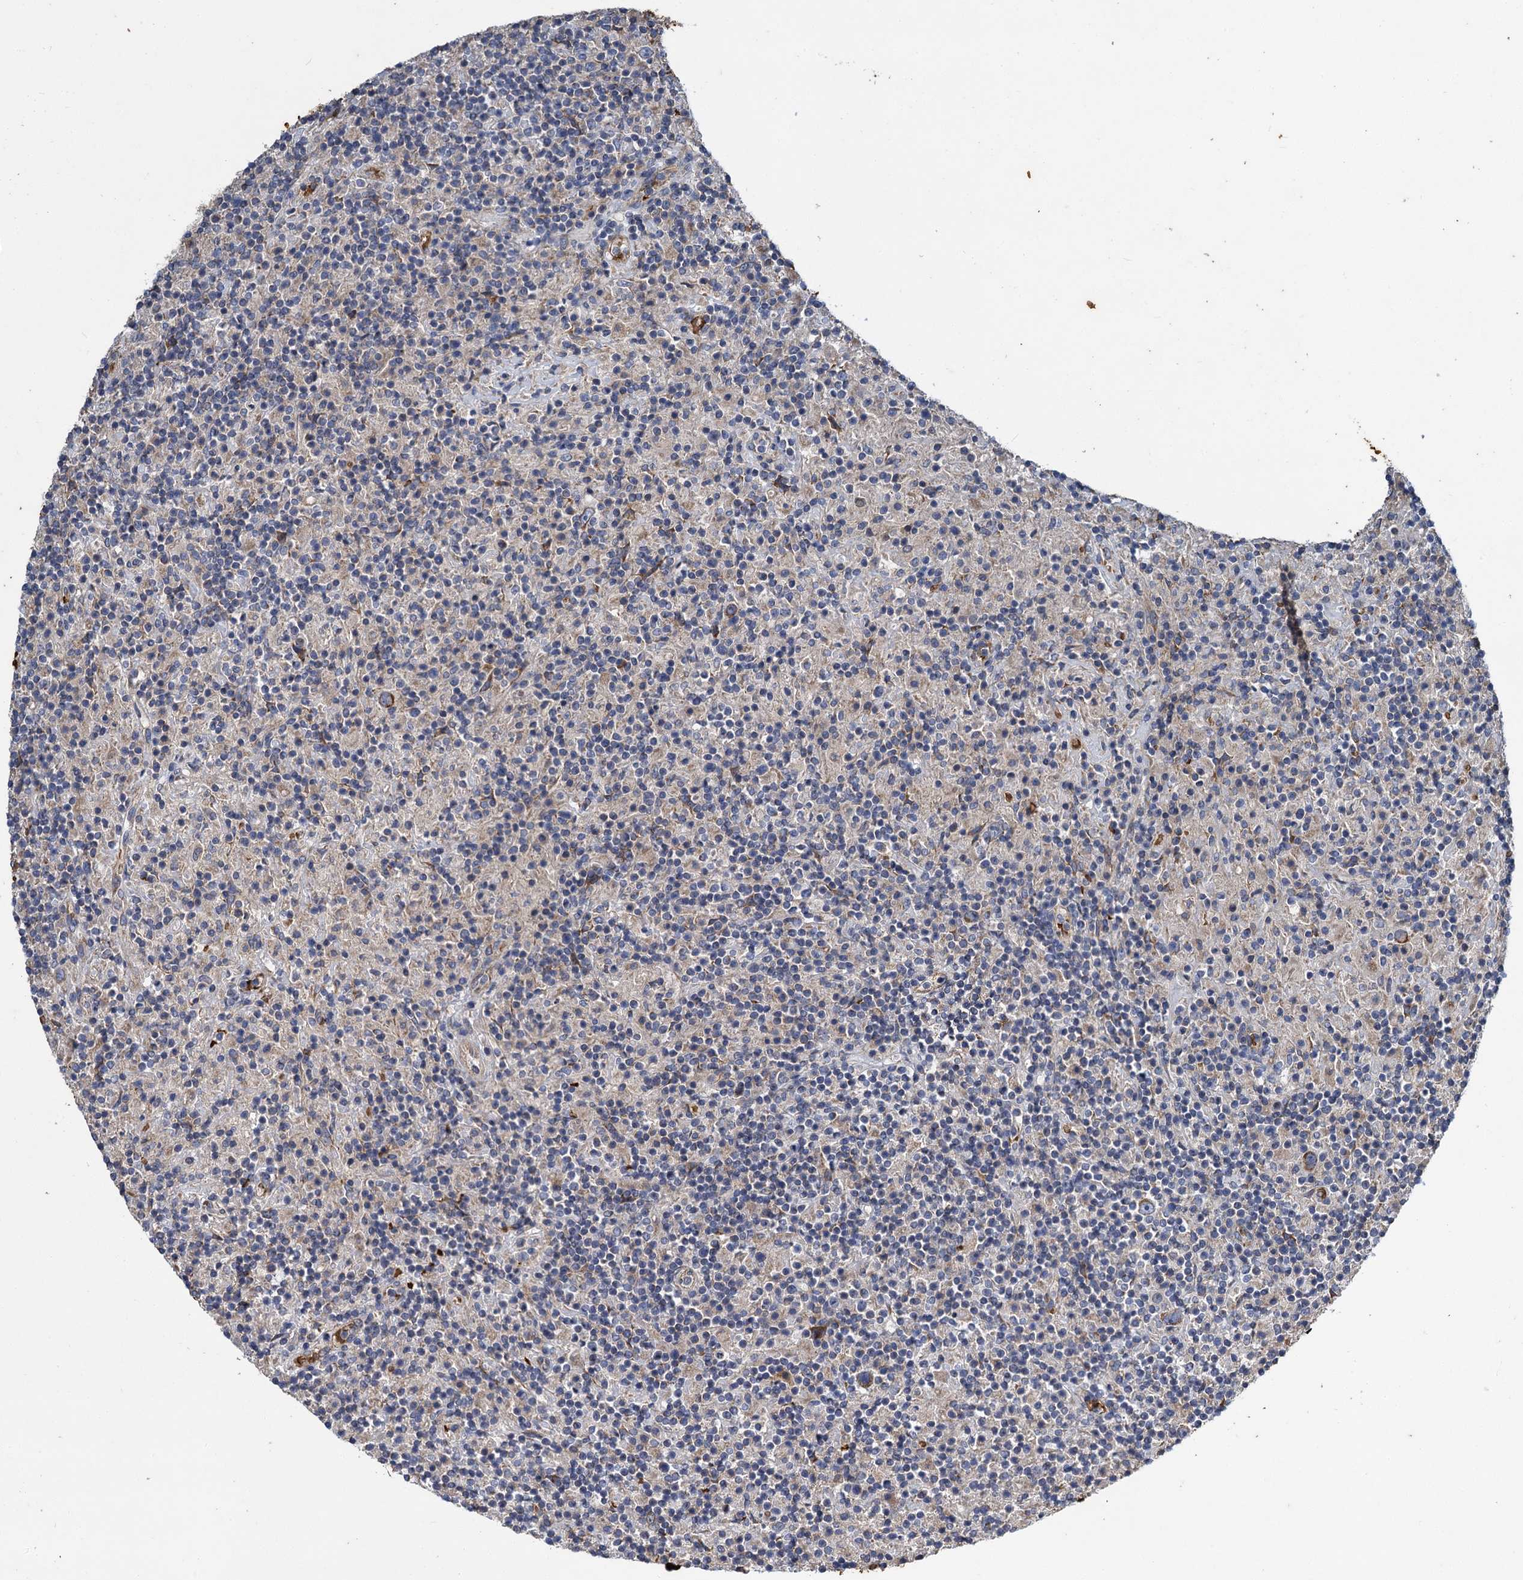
{"staining": {"intensity": "moderate", "quantity": ">75%", "location": "cytoplasmic/membranous"}, "tissue": "lymphoma", "cell_type": "Tumor cells", "image_type": "cancer", "snomed": [{"axis": "morphology", "description": "Hodgkin's disease, NOS"}, {"axis": "topography", "description": "Lymph node"}], "caption": "Hodgkin's disease stained with DAB immunohistochemistry (IHC) demonstrates medium levels of moderate cytoplasmic/membranous expression in approximately >75% of tumor cells.", "gene": "BCS1L", "patient": {"sex": "male", "age": 70}}